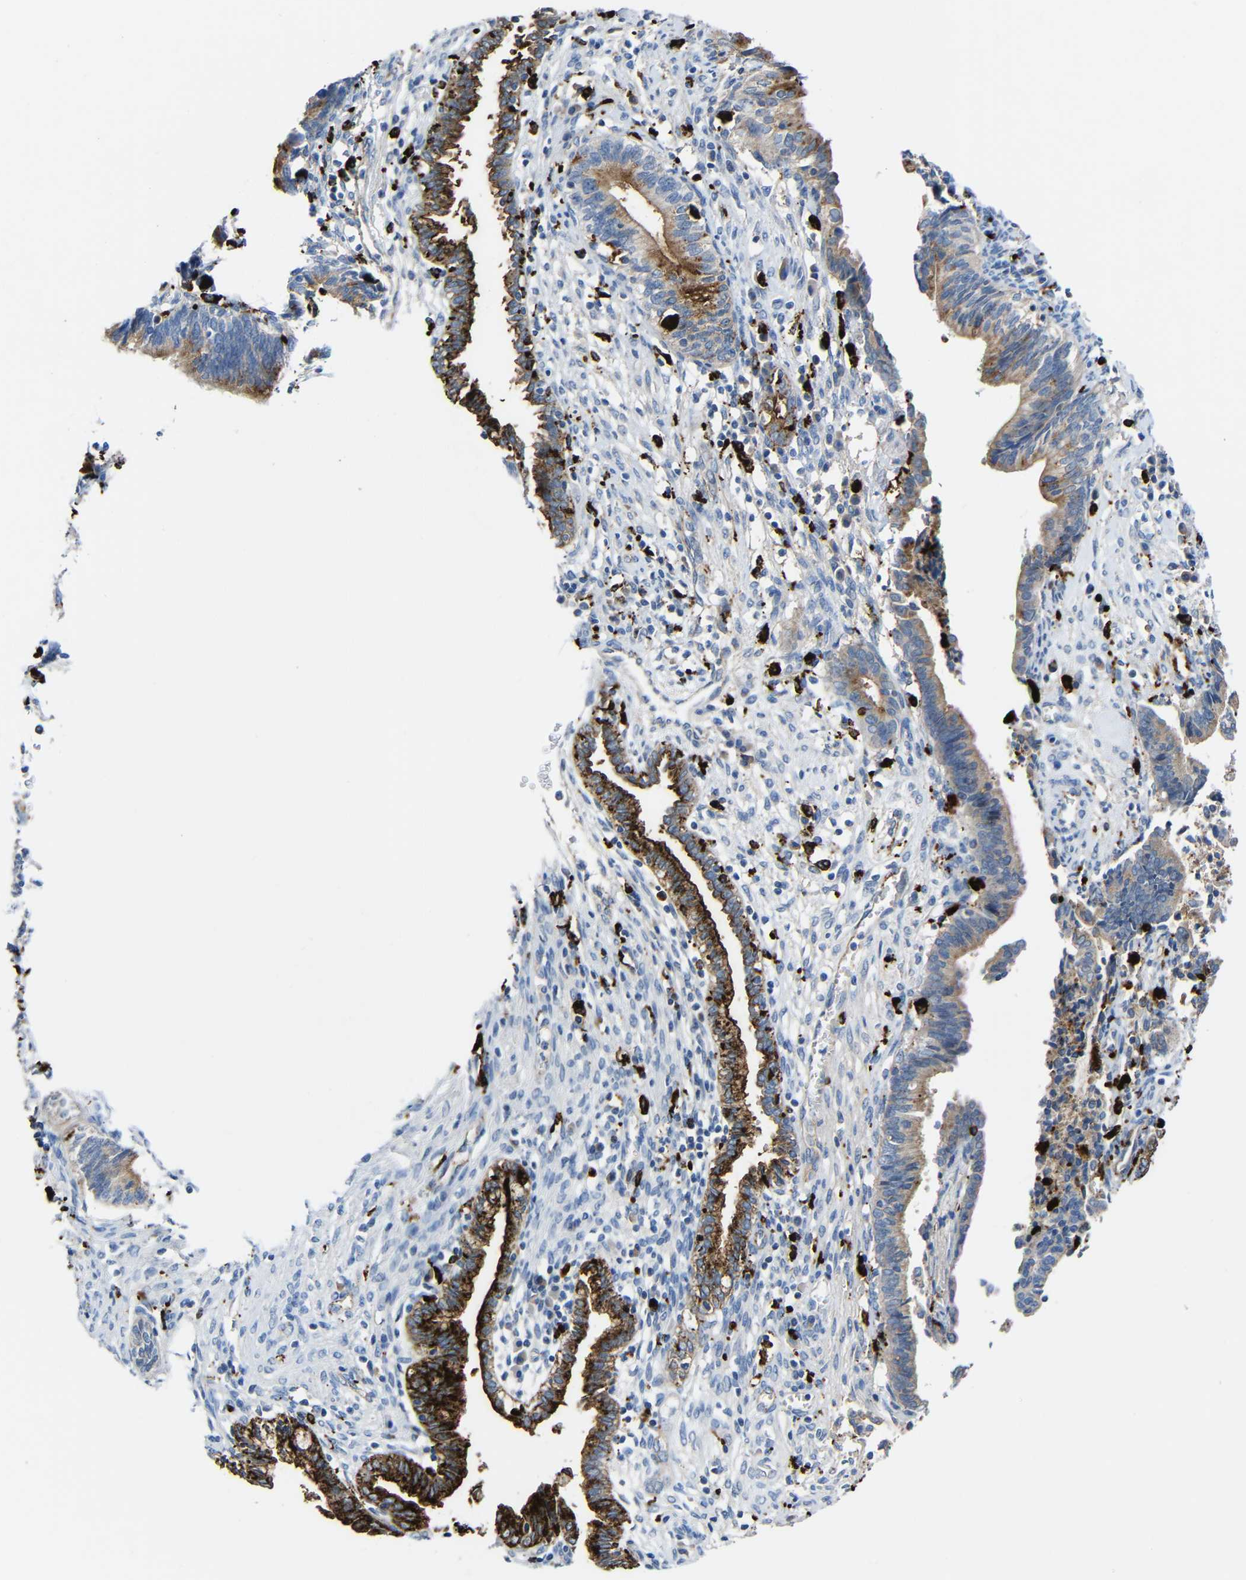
{"staining": {"intensity": "moderate", "quantity": ">75%", "location": "cytoplasmic/membranous"}, "tissue": "cervical cancer", "cell_type": "Tumor cells", "image_type": "cancer", "snomed": [{"axis": "morphology", "description": "Adenocarcinoma, NOS"}, {"axis": "topography", "description": "Cervix"}], "caption": "A histopathology image showing moderate cytoplasmic/membranous positivity in about >75% of tumor cells in cervical adenocarcinoma, as visualized by brown immunohistochemical staining.", "gene": "HLA-DMA", "patient": {"sex": "female", "age": 44}}